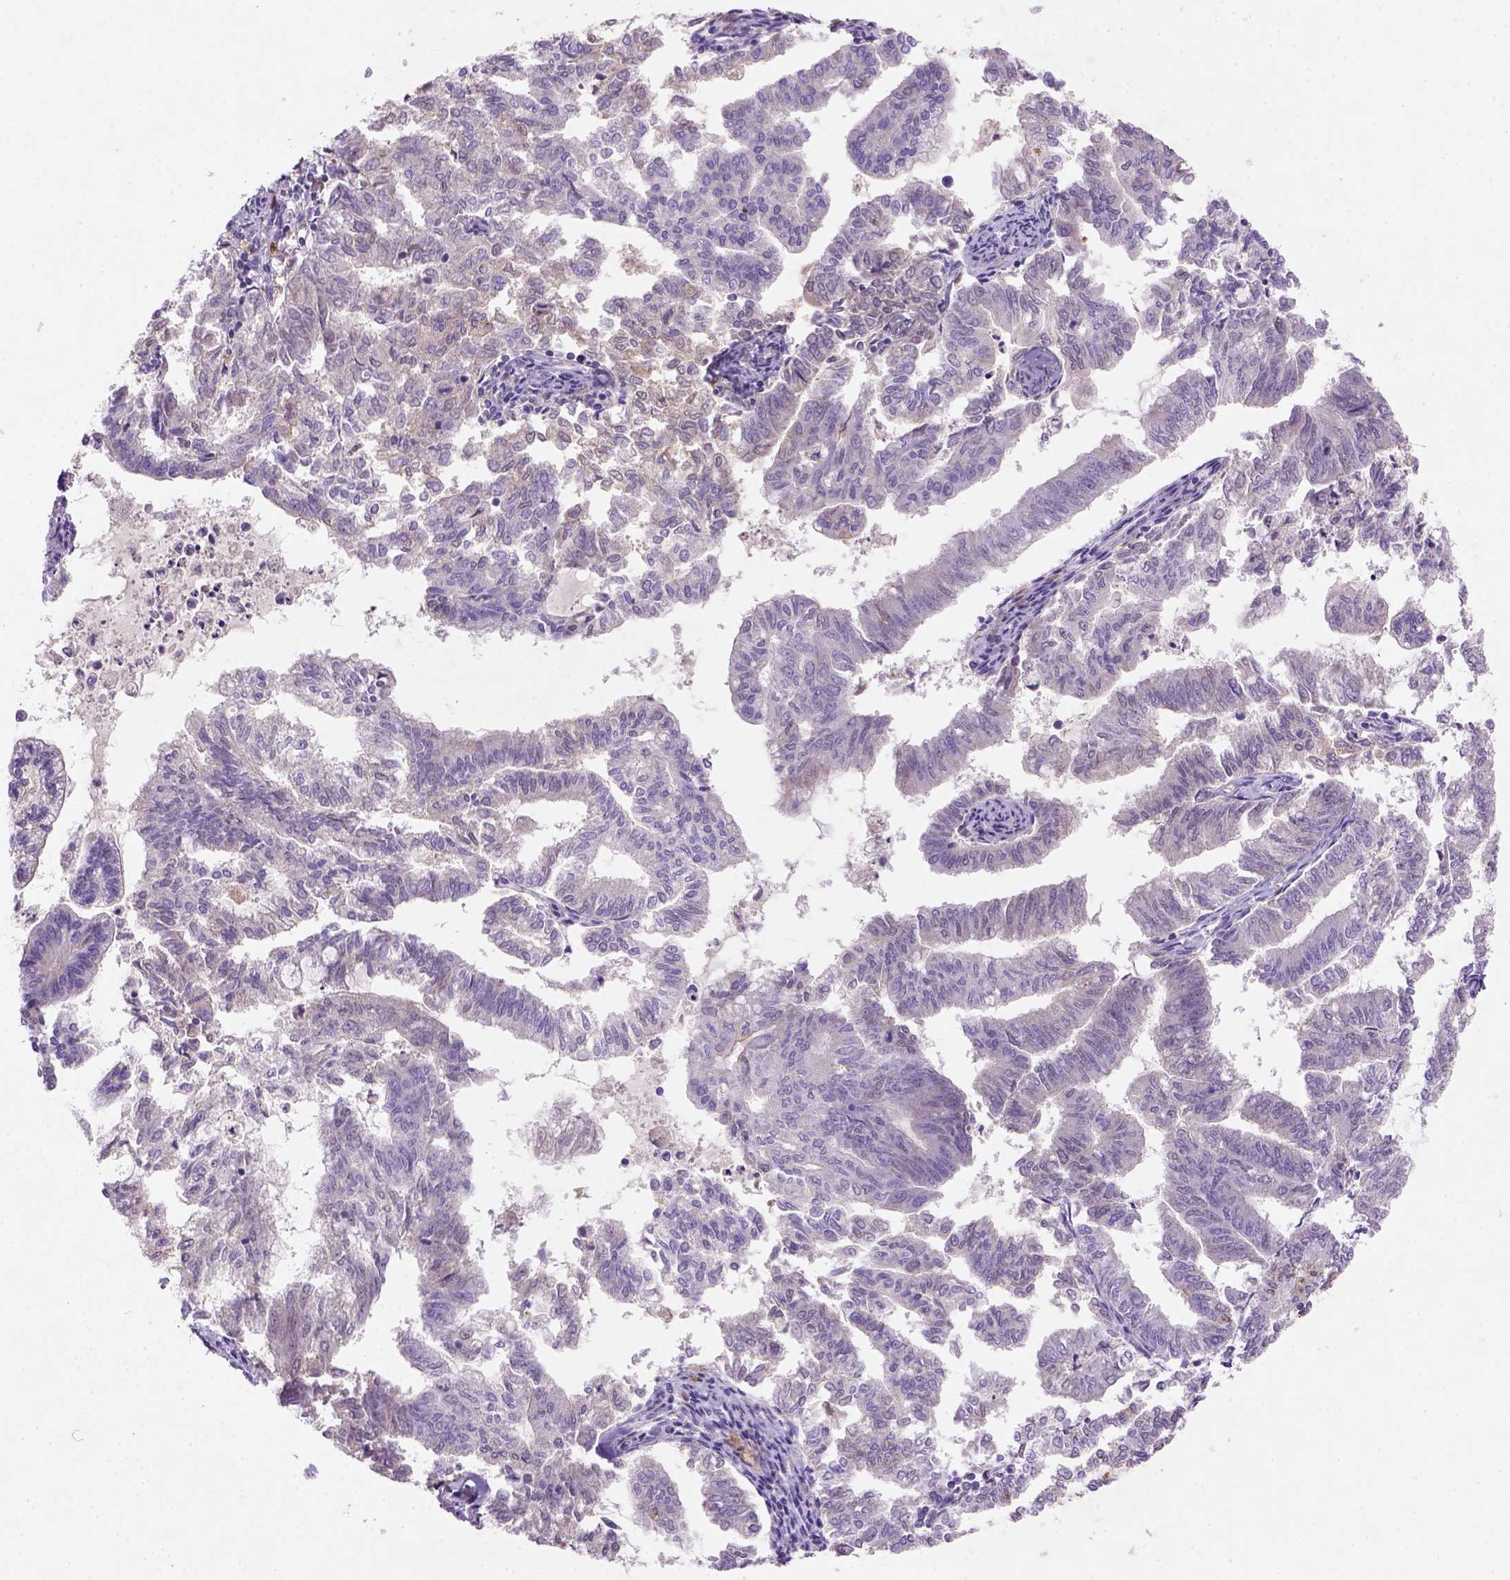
{"staining": {"intensity": "negative", "quantity": "none", "location": "none"}, "tissue": "endometrial cancer", "cell_type": "Tumor cells", "image_type": "cancer", "snomed": [{"axis": "morphology", "description": "Adenocarcinoma, NOS"}, {"axis": "topography", "description": "Endometrium"}], "caption": "Immunohistochemistry of endometrial cancer (adenocarcinoma) exhibits no positivity in tumor cells.", "gene": "NUDT2", "patient": {"sex": "female", "age": 79}}